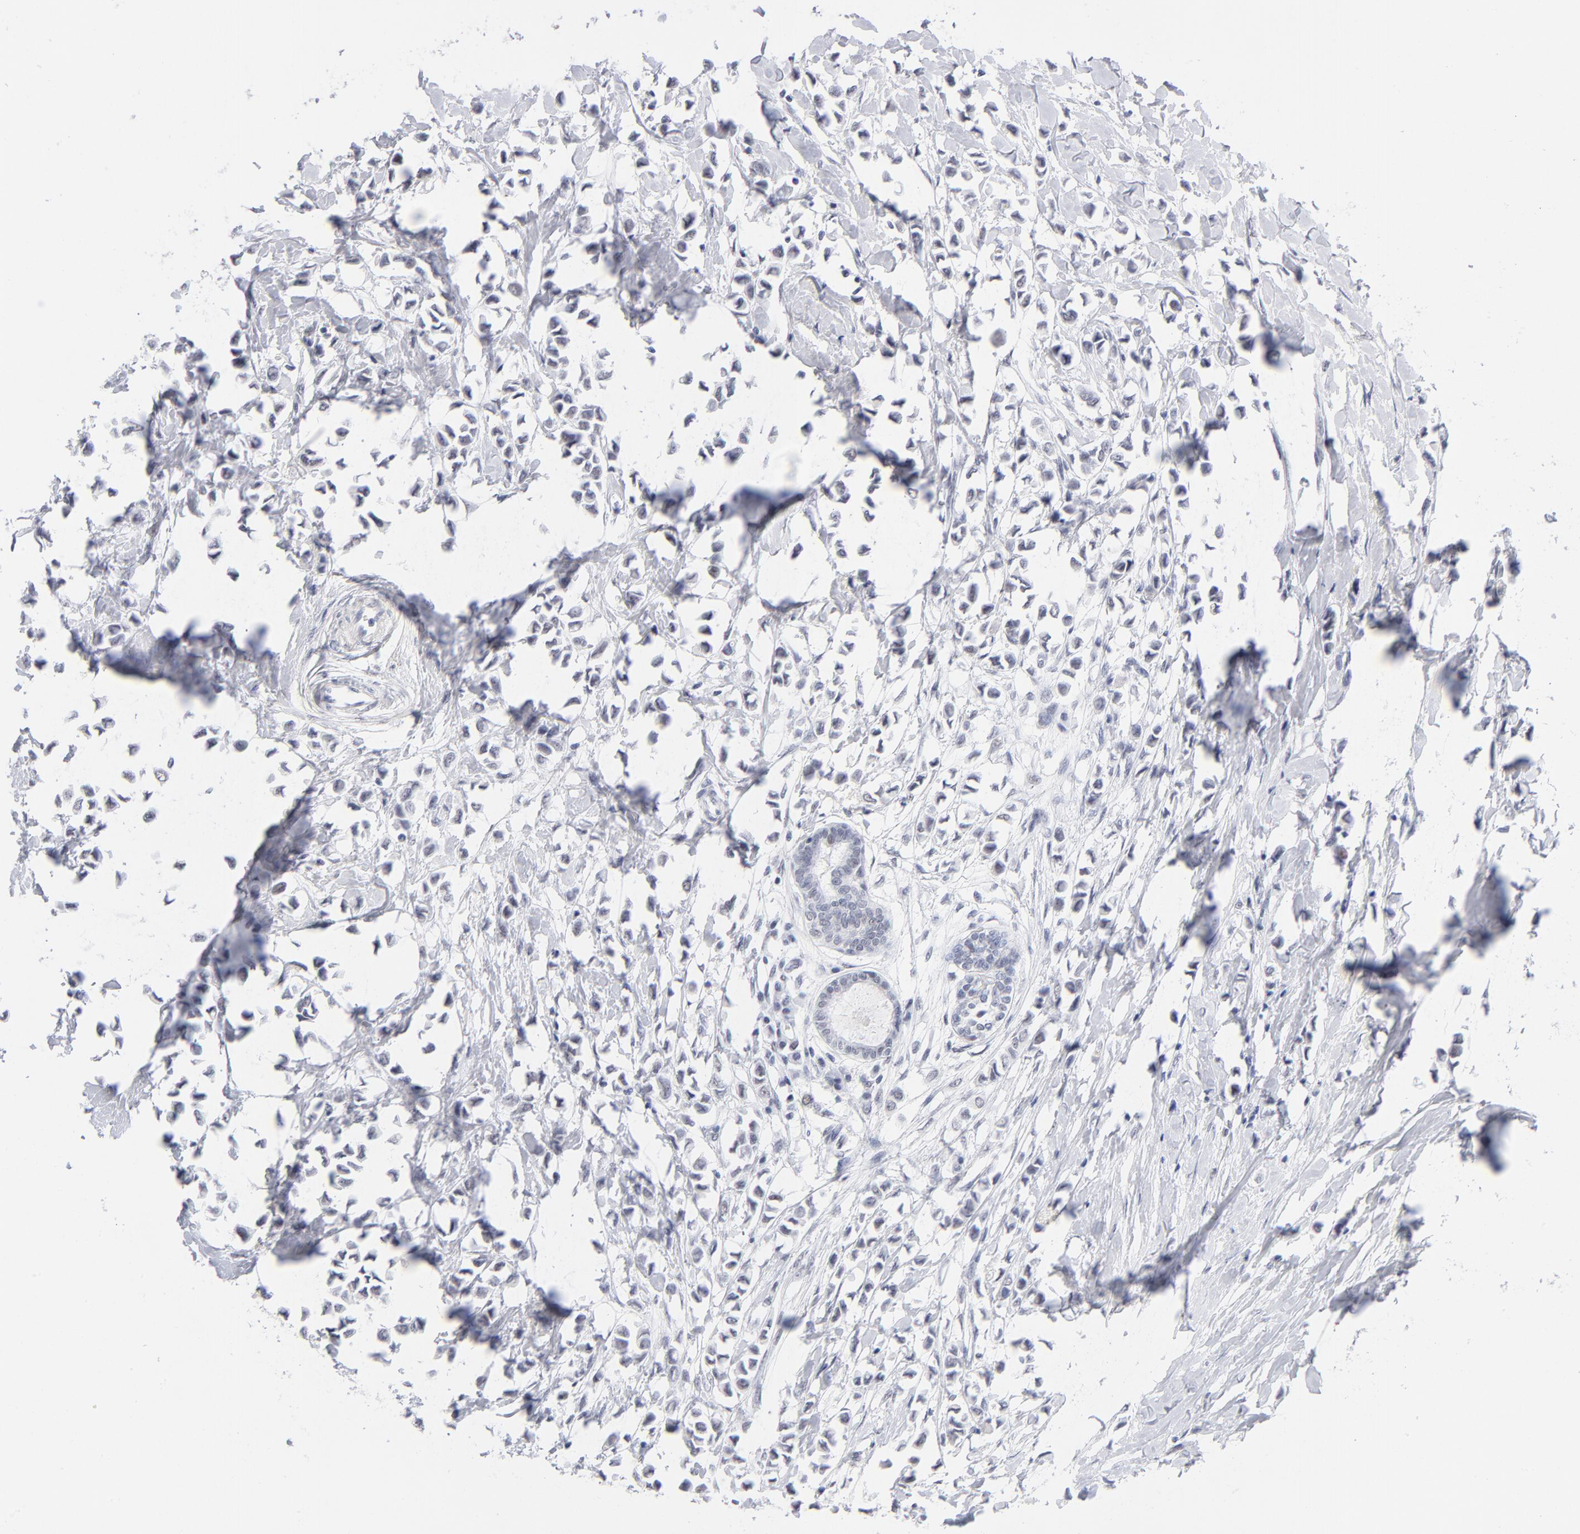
{"staining": {"intensity": "negative", "quantity": "none", "location": "none"}, "tissue": "breast cancer", "cell_type": "Tumor cells", "image_type": "cancer", "snomed": [{"axis": "morphology", "description": "Lobular carcinoma"}, {"axis": "topography", "description": "Breast"}], "caption": "This is an IHC micrograph of human breast lobular carcinoma. There is no staining in tumor cells.", "gene": "SNRPB", "patient": {"sex": "female", "age": 51}}